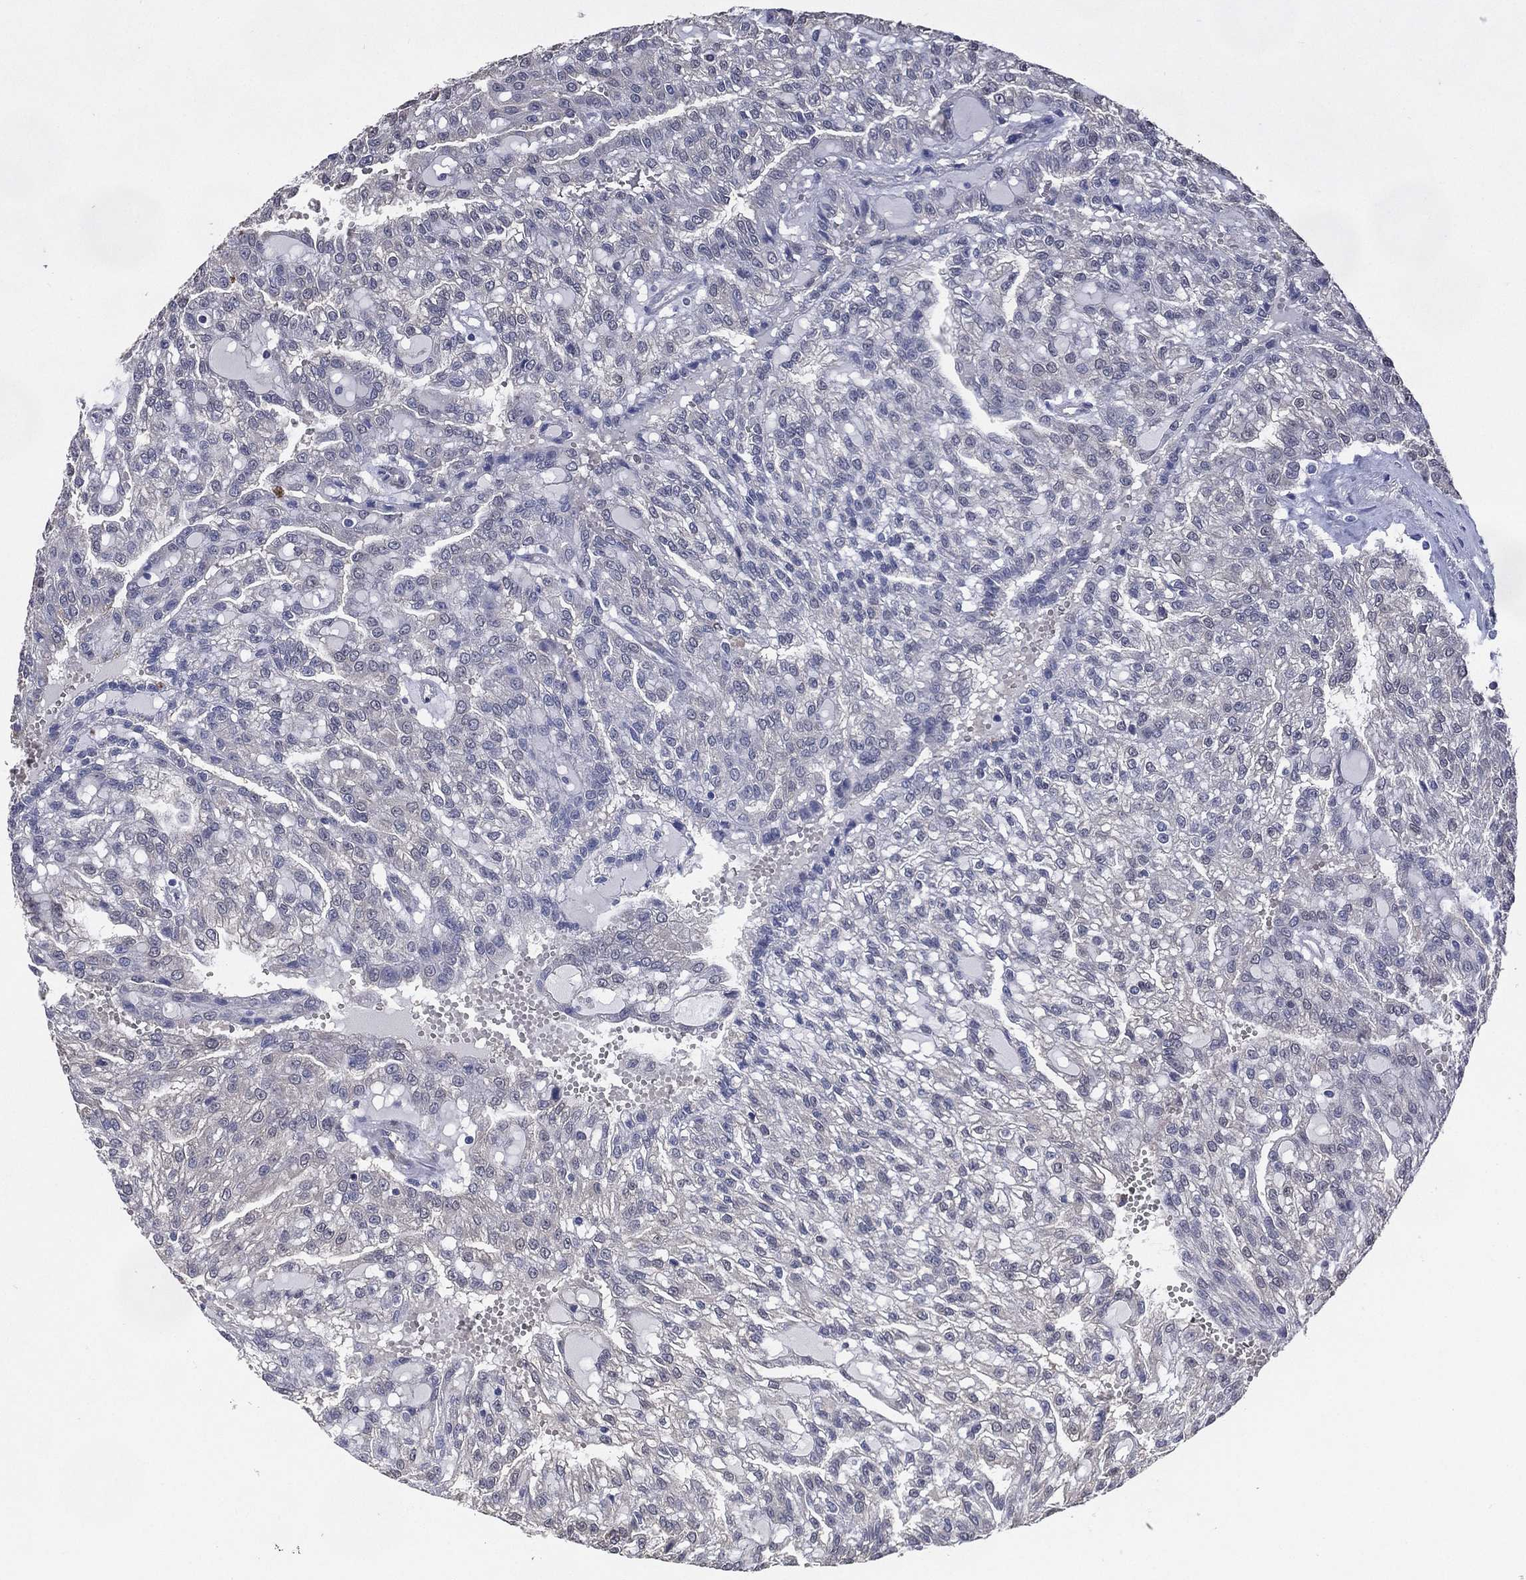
{"staining": {"intensity": "negative", "quantity": "none", "location": "none"}, "tissue": "renal cancer", "cell_type": "Tumor cells", "image_type": "cancer", "snomed": [{"axis": "morphology", "description": "Adenocarcinoma, NOS"}, {"axis": "topography", "description": "Kidney"}], "caption": "Protein analysis of renal adenocarcinoma shows no significant positivity in tumor cells. (Brightfield microscopy of DAB immunohistochemistry at high magnification).", "gene": "AK1", "patient": {"sex": "male", "age": 63}}